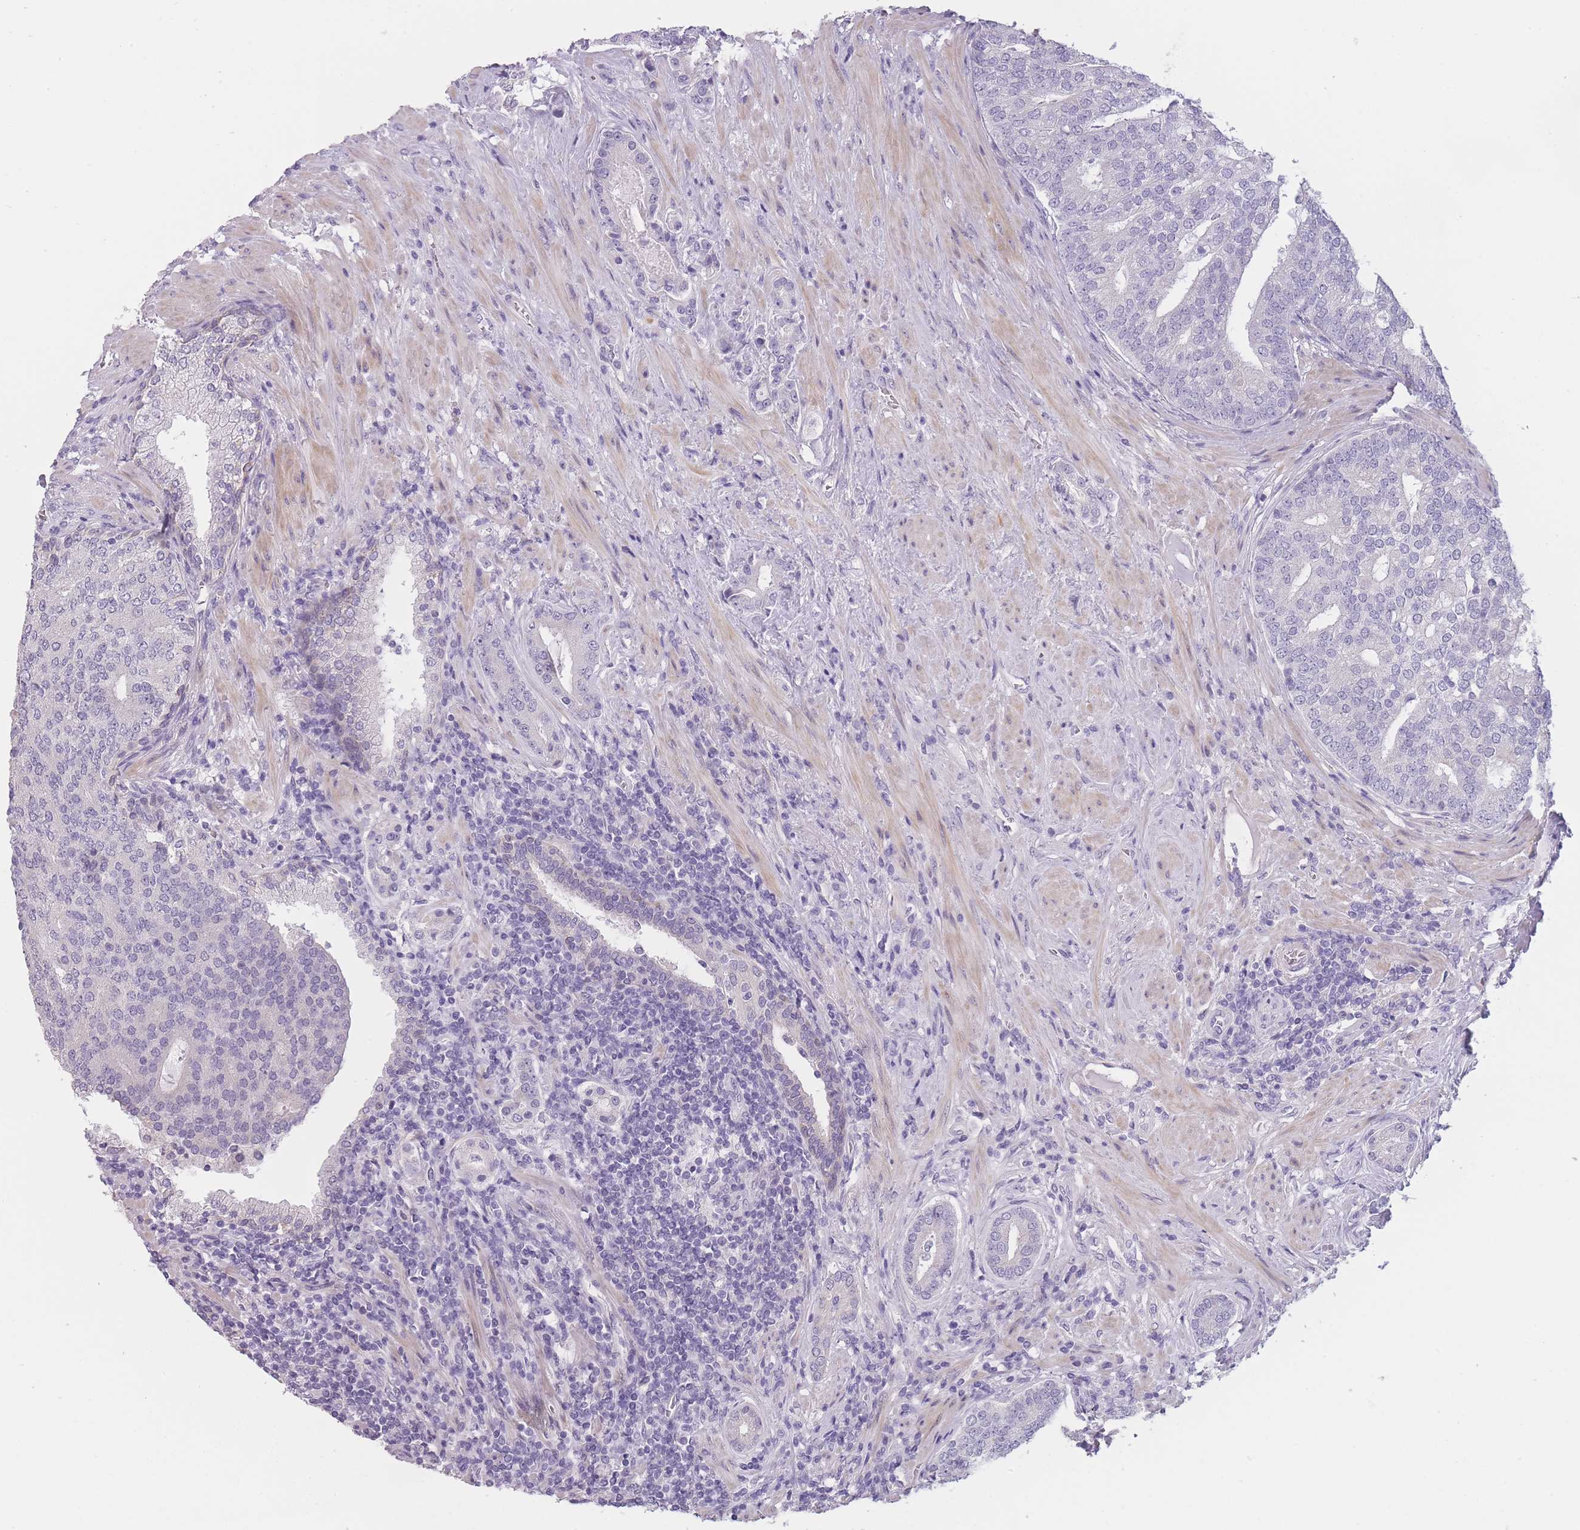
{"staining": {"intensity": "negative", "quantity": "none", "location": "none"}, "tissue": "prostate cancer", "cell_type": "Tumor cells", "image_type": "cancer", "snomed": [{"axis": "morphology", "description": "Adenocarcinoma, High grade"}, {"axis": "topography", "description": "Prostate"}], "caption": "Tumor cells show no significant positivity in prostate cancer.", "gene": "TMEM236", "patient": {"sex": "male", "age": 55}}